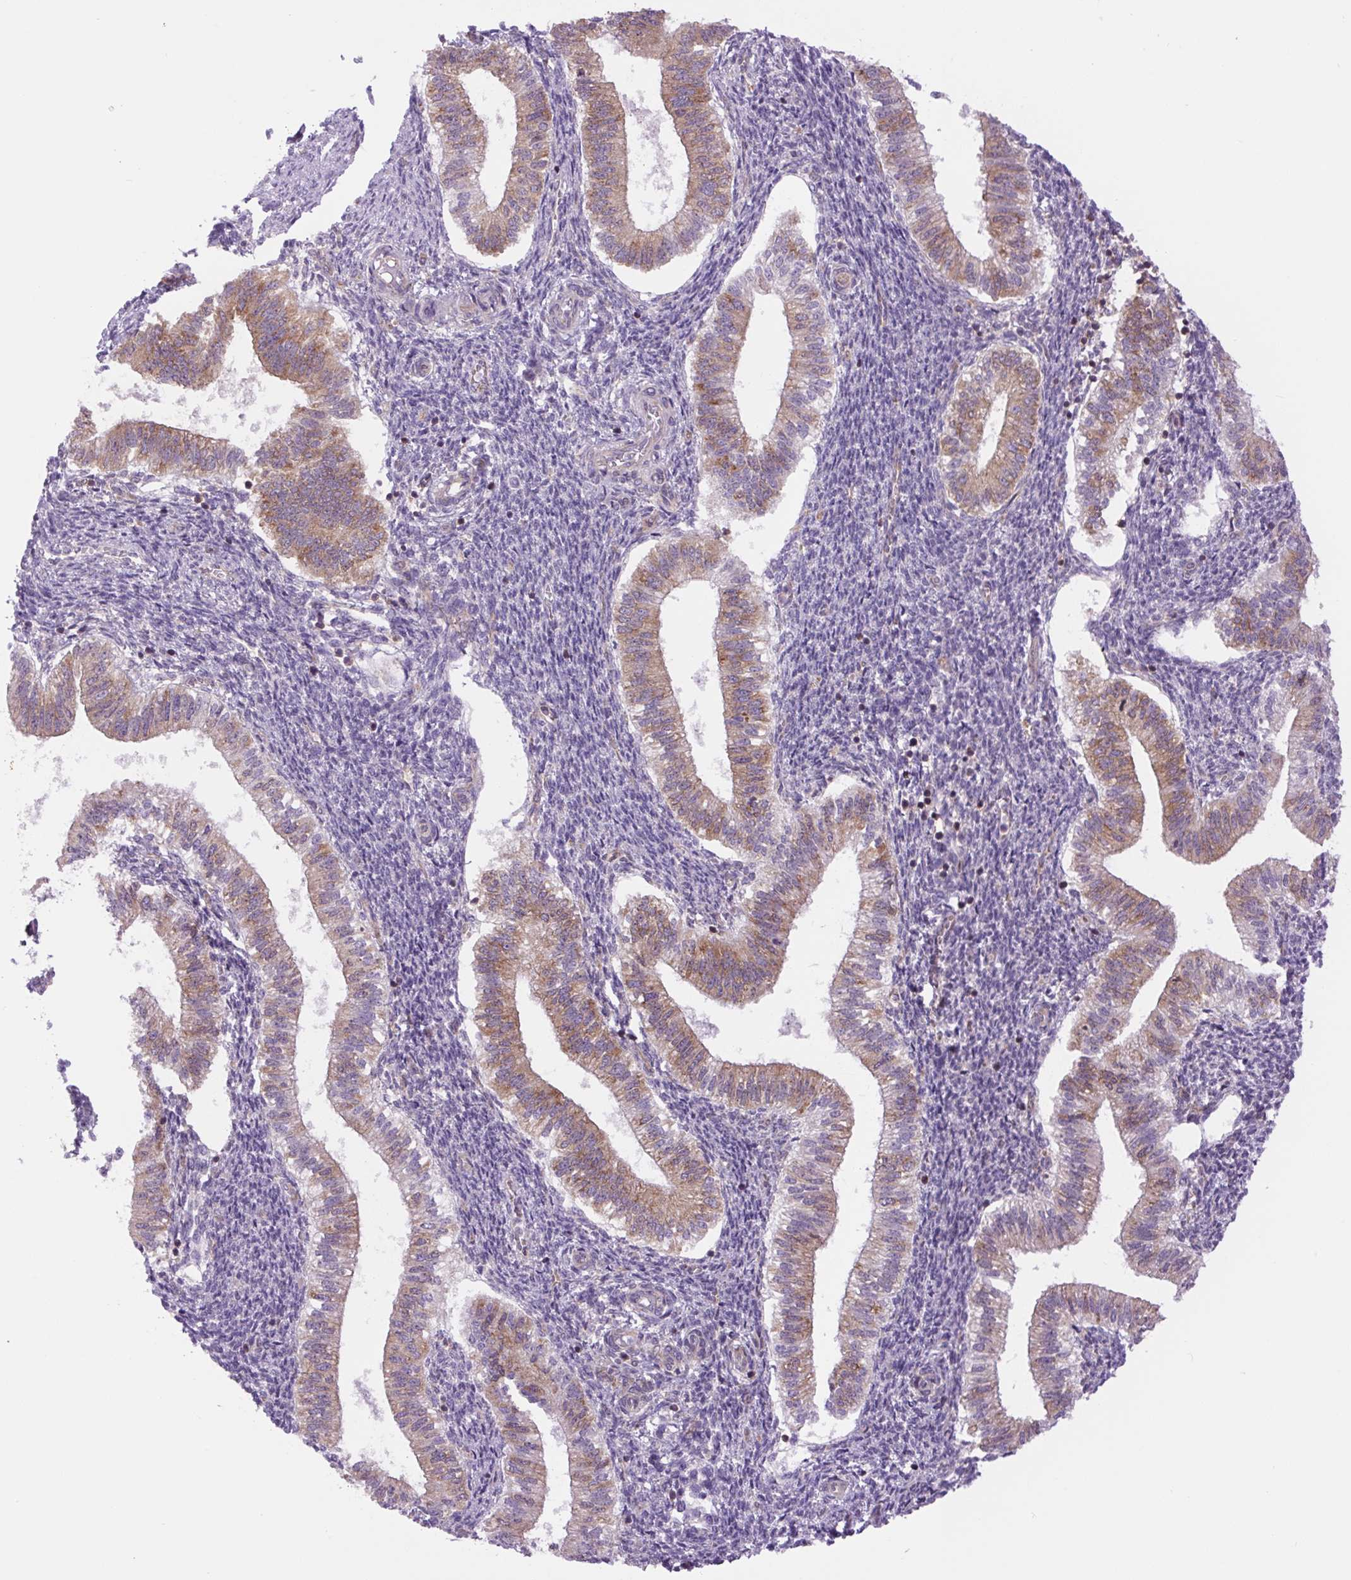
{"staining": {"intensity": "weak", "quantity": "25%-75%", "location": "cytoplasmic/membranous"}, "tissue": "endometrium", "cell_type": "Cells in endometrial stroma", "image_type": "normal", "snomed": [{"axis": "morphology", "description": "Normal tissue, NOS"}, {"axis": "topography", "description": "Endometrium"}], "caption": "Endometrium stained for a protein (brown) shows weak cytoplasmic/membranous positive staining in approximately 25%-75% of cells in endometrial stroma.", "gene": "MINK1", "patient": {"sex": "female", "age": 25}}